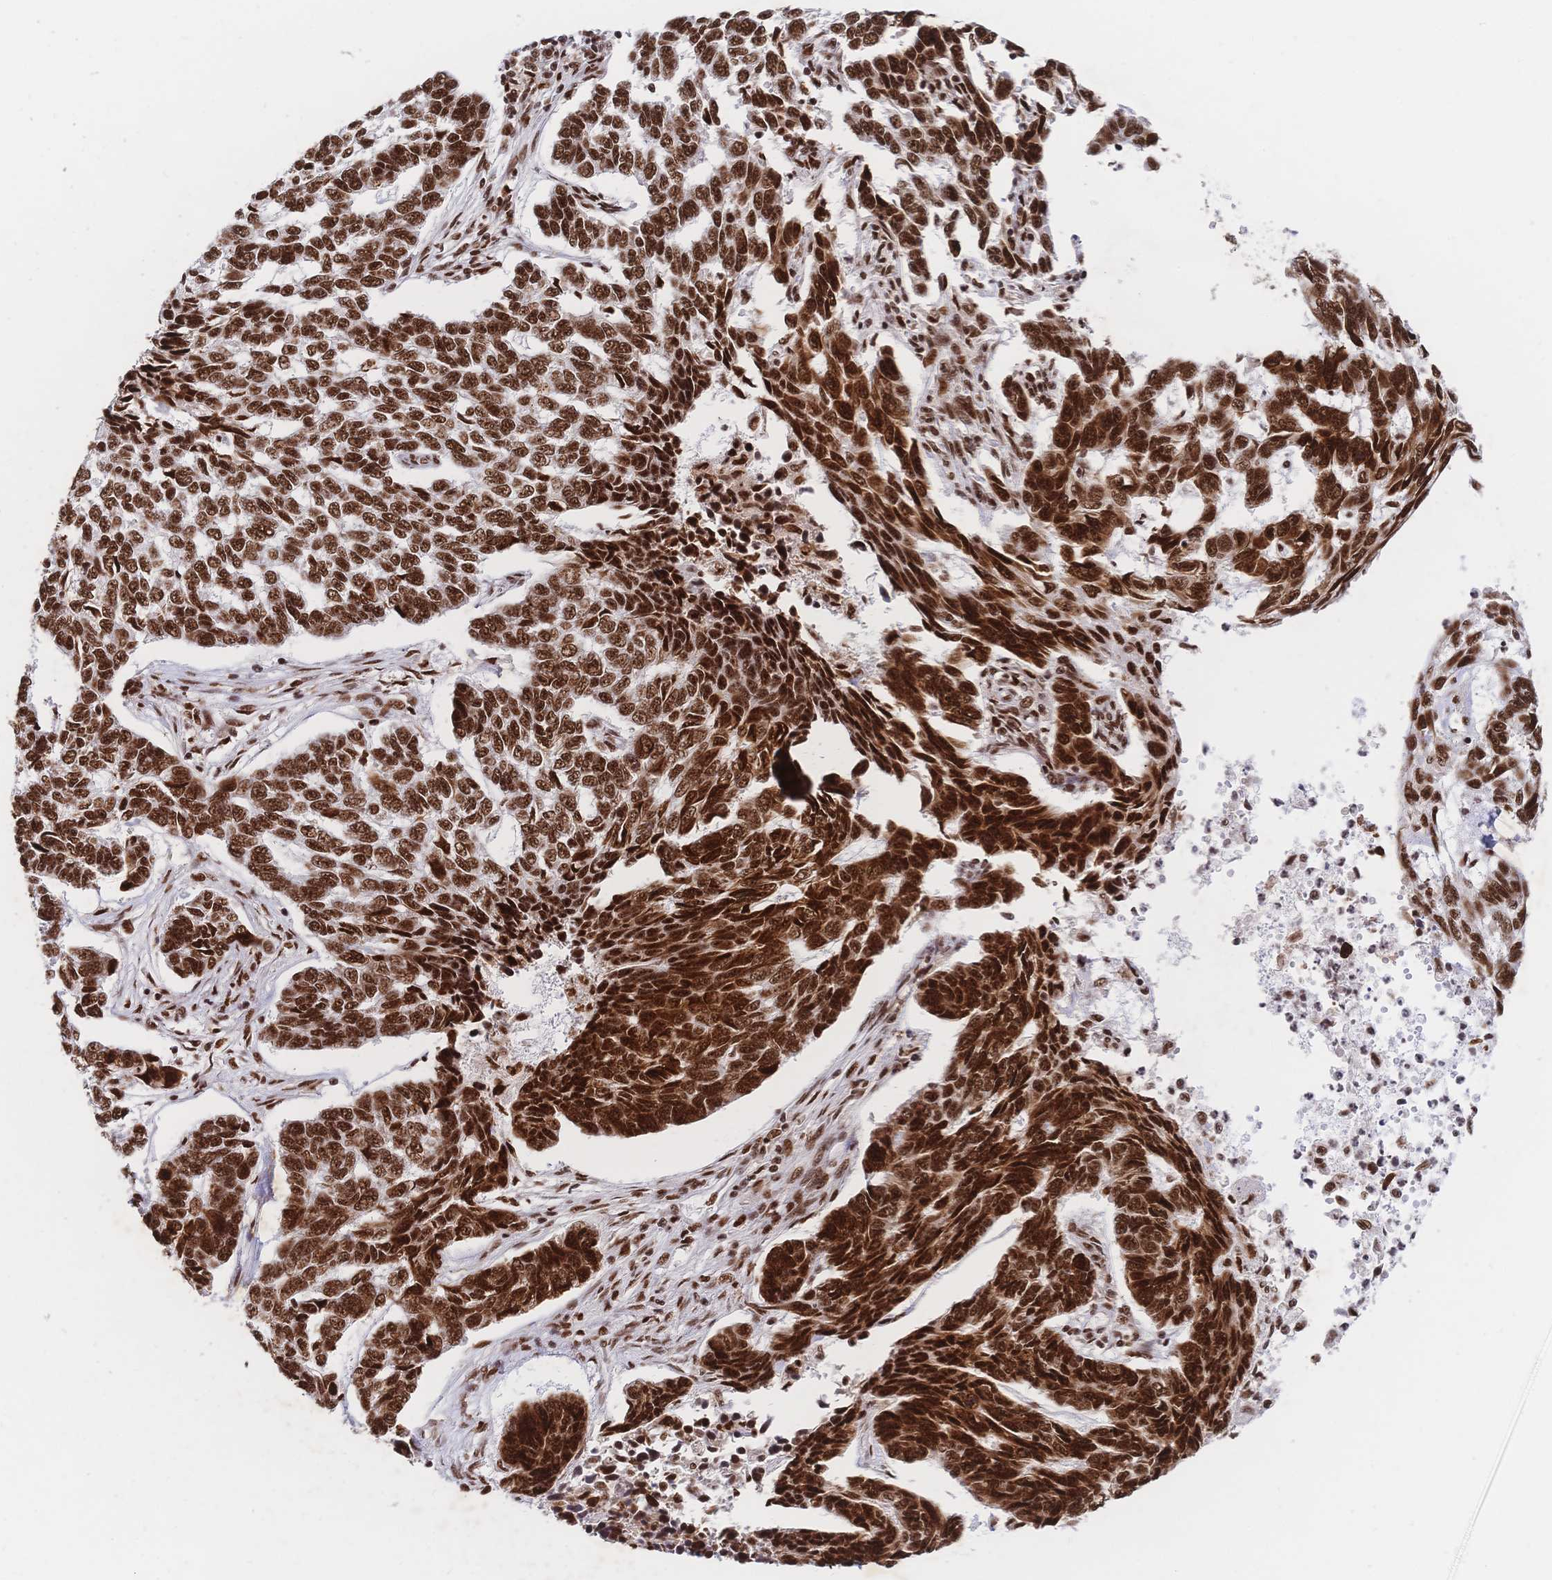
{"staining": {"intensity": "strong", "quantity": ">75%", "location": "nuclear"}, "tissue": "skin cancer", "cell_type": "Tumor cells", "image_type": "cancer", "snomed": [{"axis": "morphology", "description": "Basal cell carcinoma"}, {"axis": "topography", "description": "Skin"}], "caption": "Protein staining displays strong nuclear expression in about >75% of tumor cells in skin basal cell carcinoma.", "gene": "SRSF1", "patient": {"sex": "female", "age": 65}}